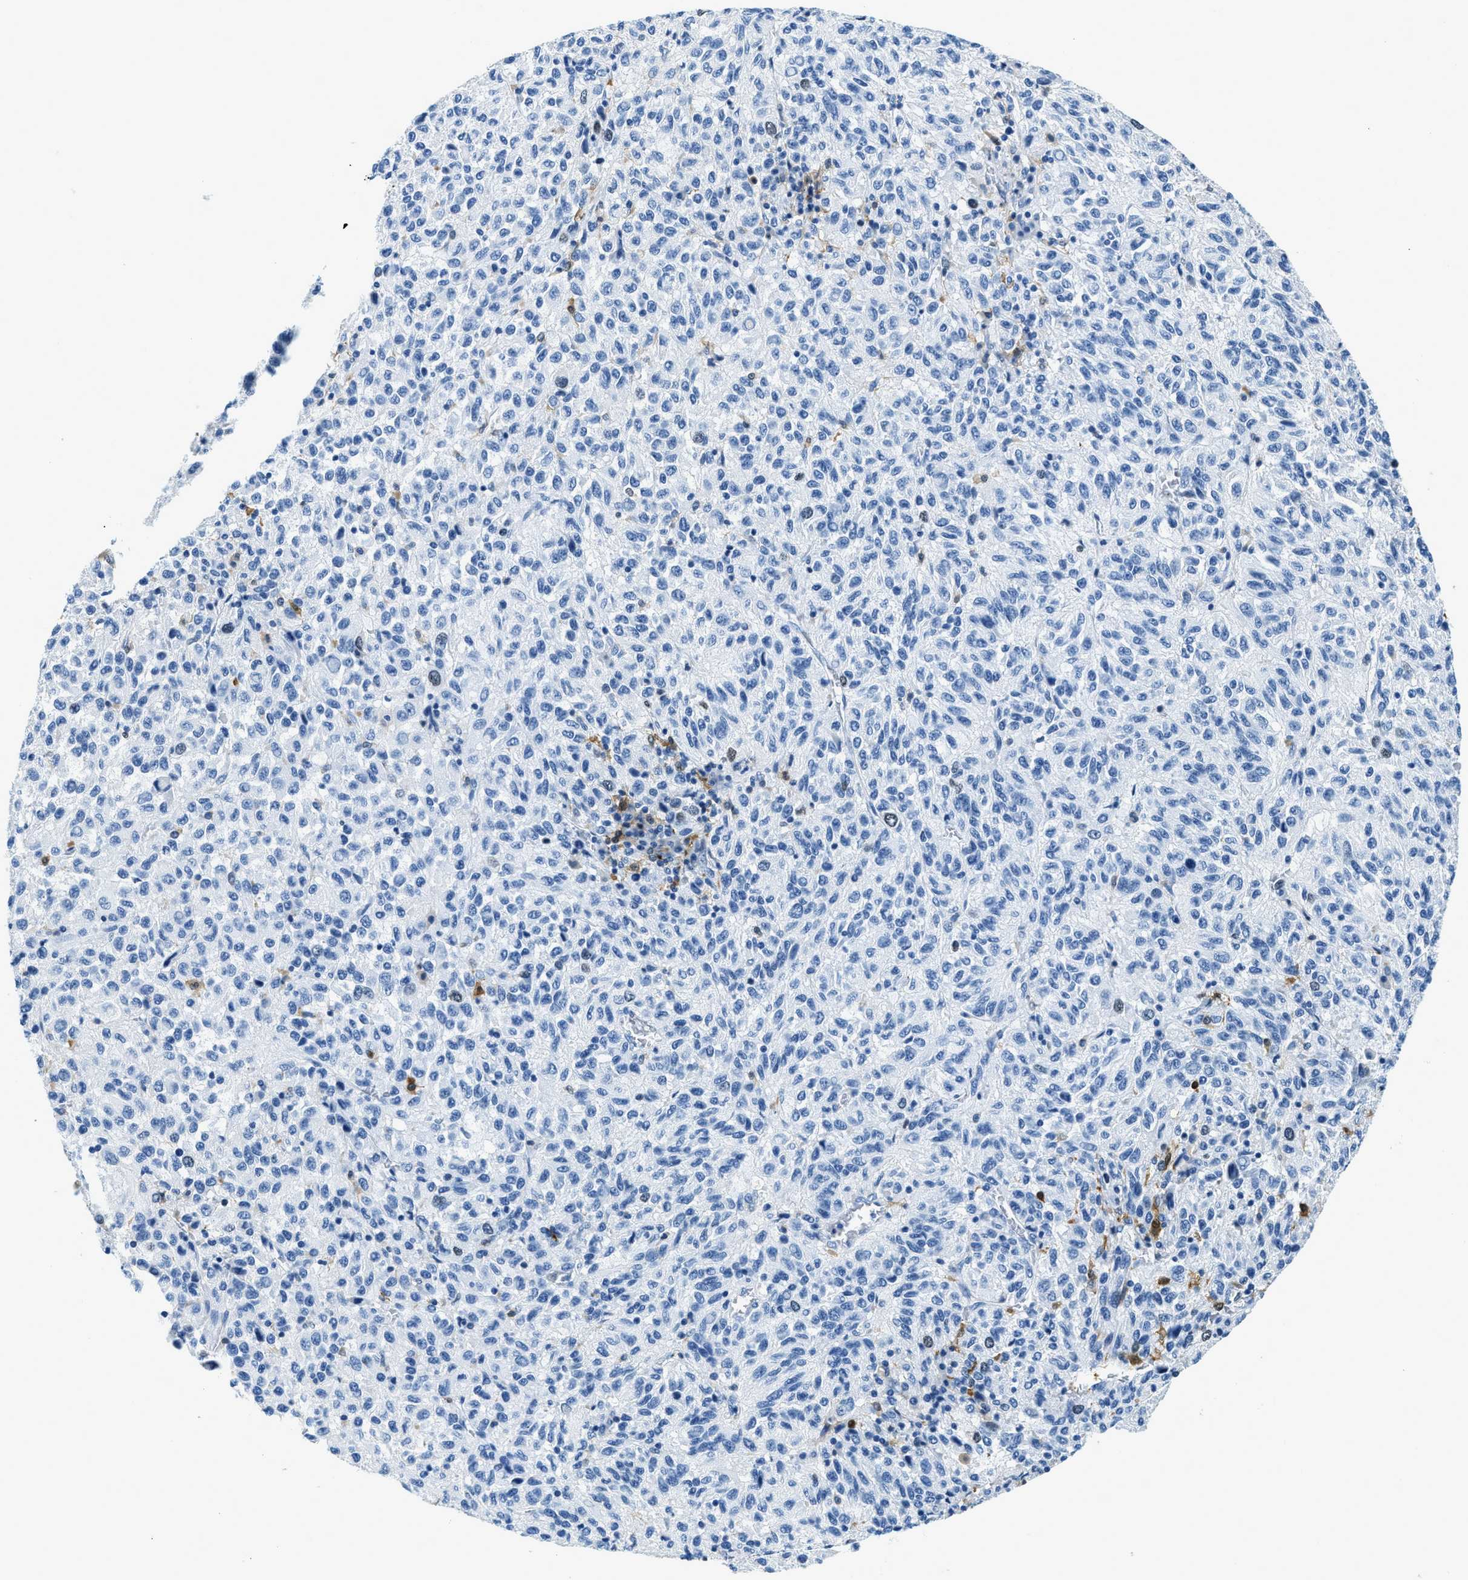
{"staining": {"intensity": "negative", "quantity": "none", "location": "none"}, "tissue": "melanoma", "cell_type": "Tumor cells", "image_type": "cancer", "snomed": [{"axis": "morphology", "description": "Malignant melanoma, Metastatic site"}, {"axis": "topography", "description": "Lung"}], "caption": "High power microscopy image of an IHC histopathology image of melanoma, revealing no significant staining in tumor cells.", "gene": "CAPG", "patient": {"sex": "male", "age": 64}}